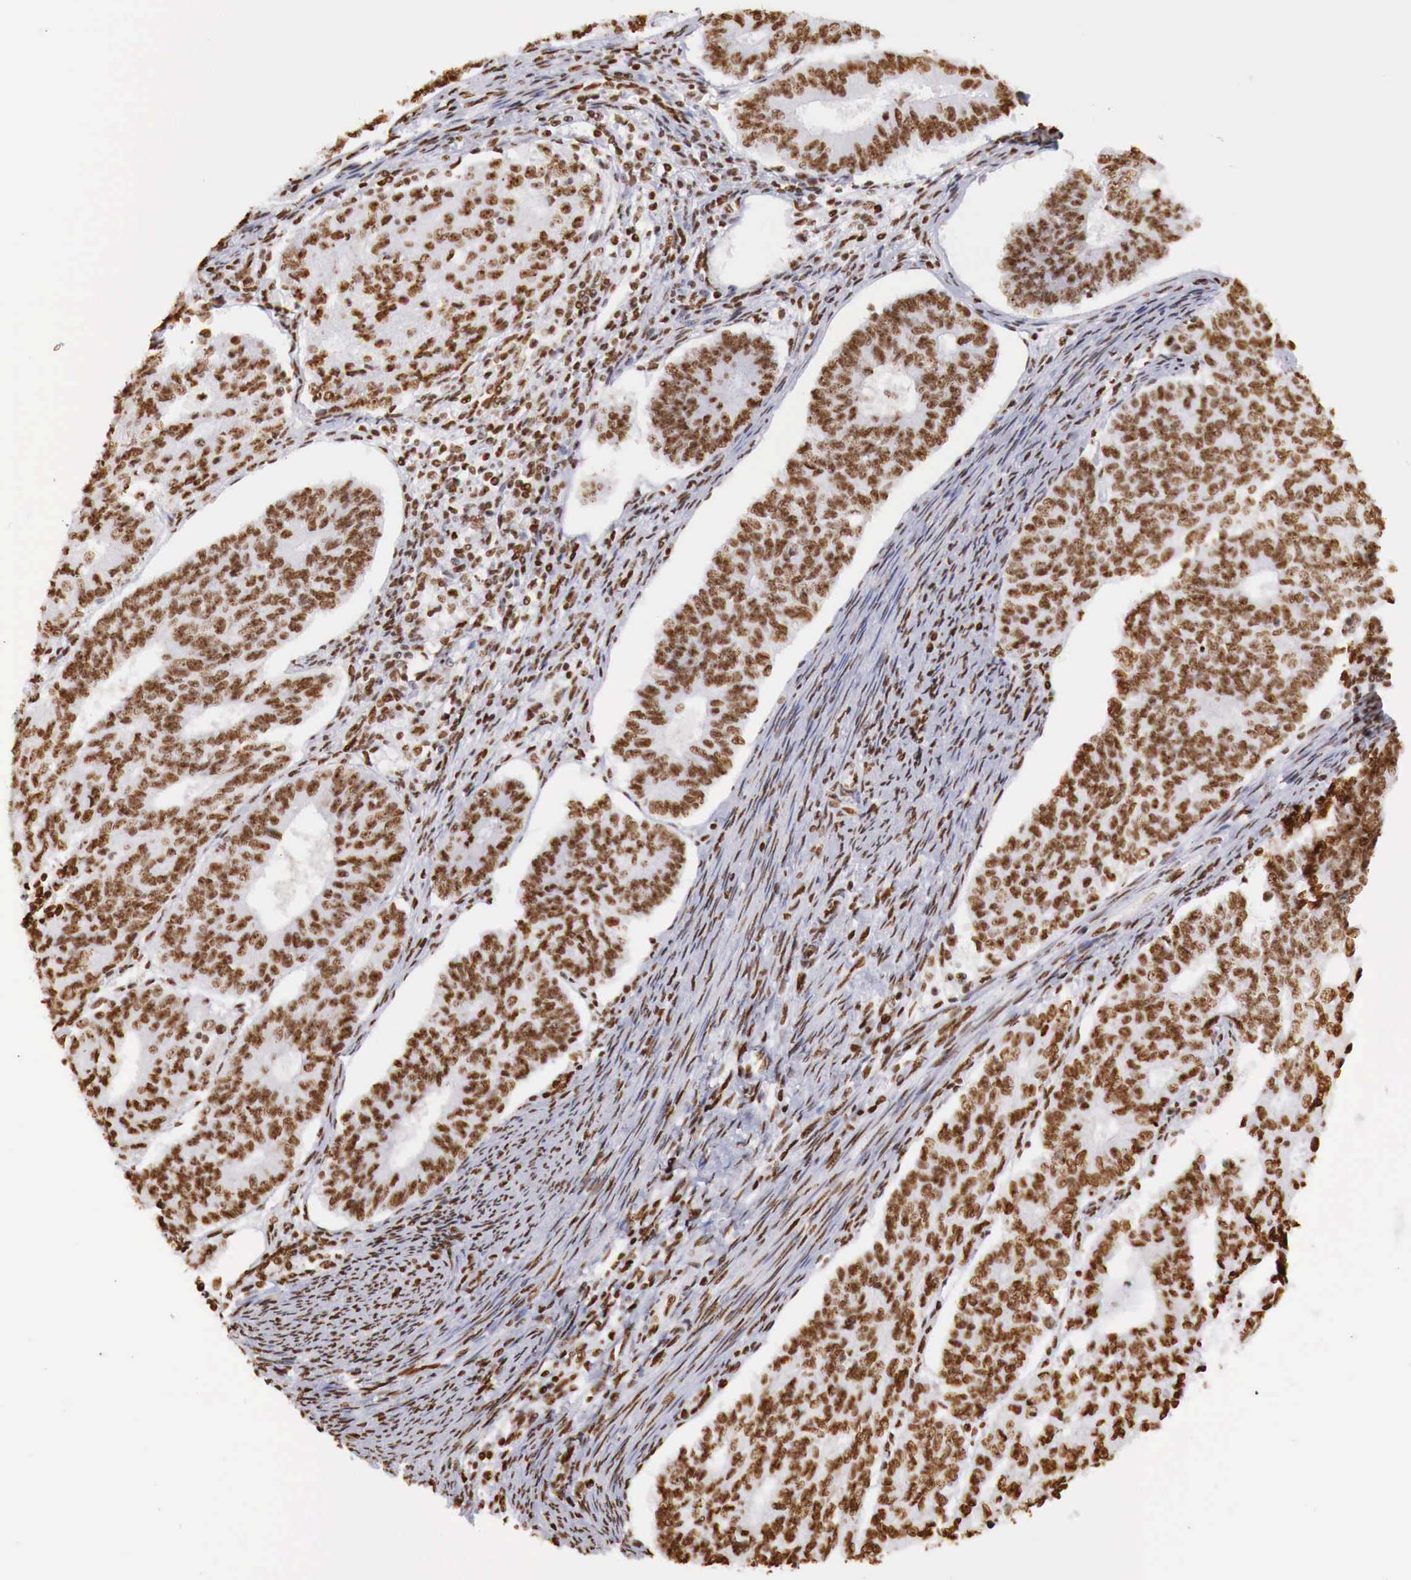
{"staining": {"intensity": "strong", "quantity": ">75%", "location": "nuclear"}, "tissue": "endometrial cancer", "cell_type": "Tumor cells", "image_type": "cancer", "snomed": [{"axis": "morphology", "description": "Adenocarcinoma, NOS"}, {"axis": "topography", "description": "Endometrium"}], "caption": "Approximately >75% of tumor cells in endometrial adenocarcinoma display strong nuclear protein positivity as visualized by brown immunohistochemical staining.", "gene": "DKC1", "patient": {"sex": "female", "age": 56}}